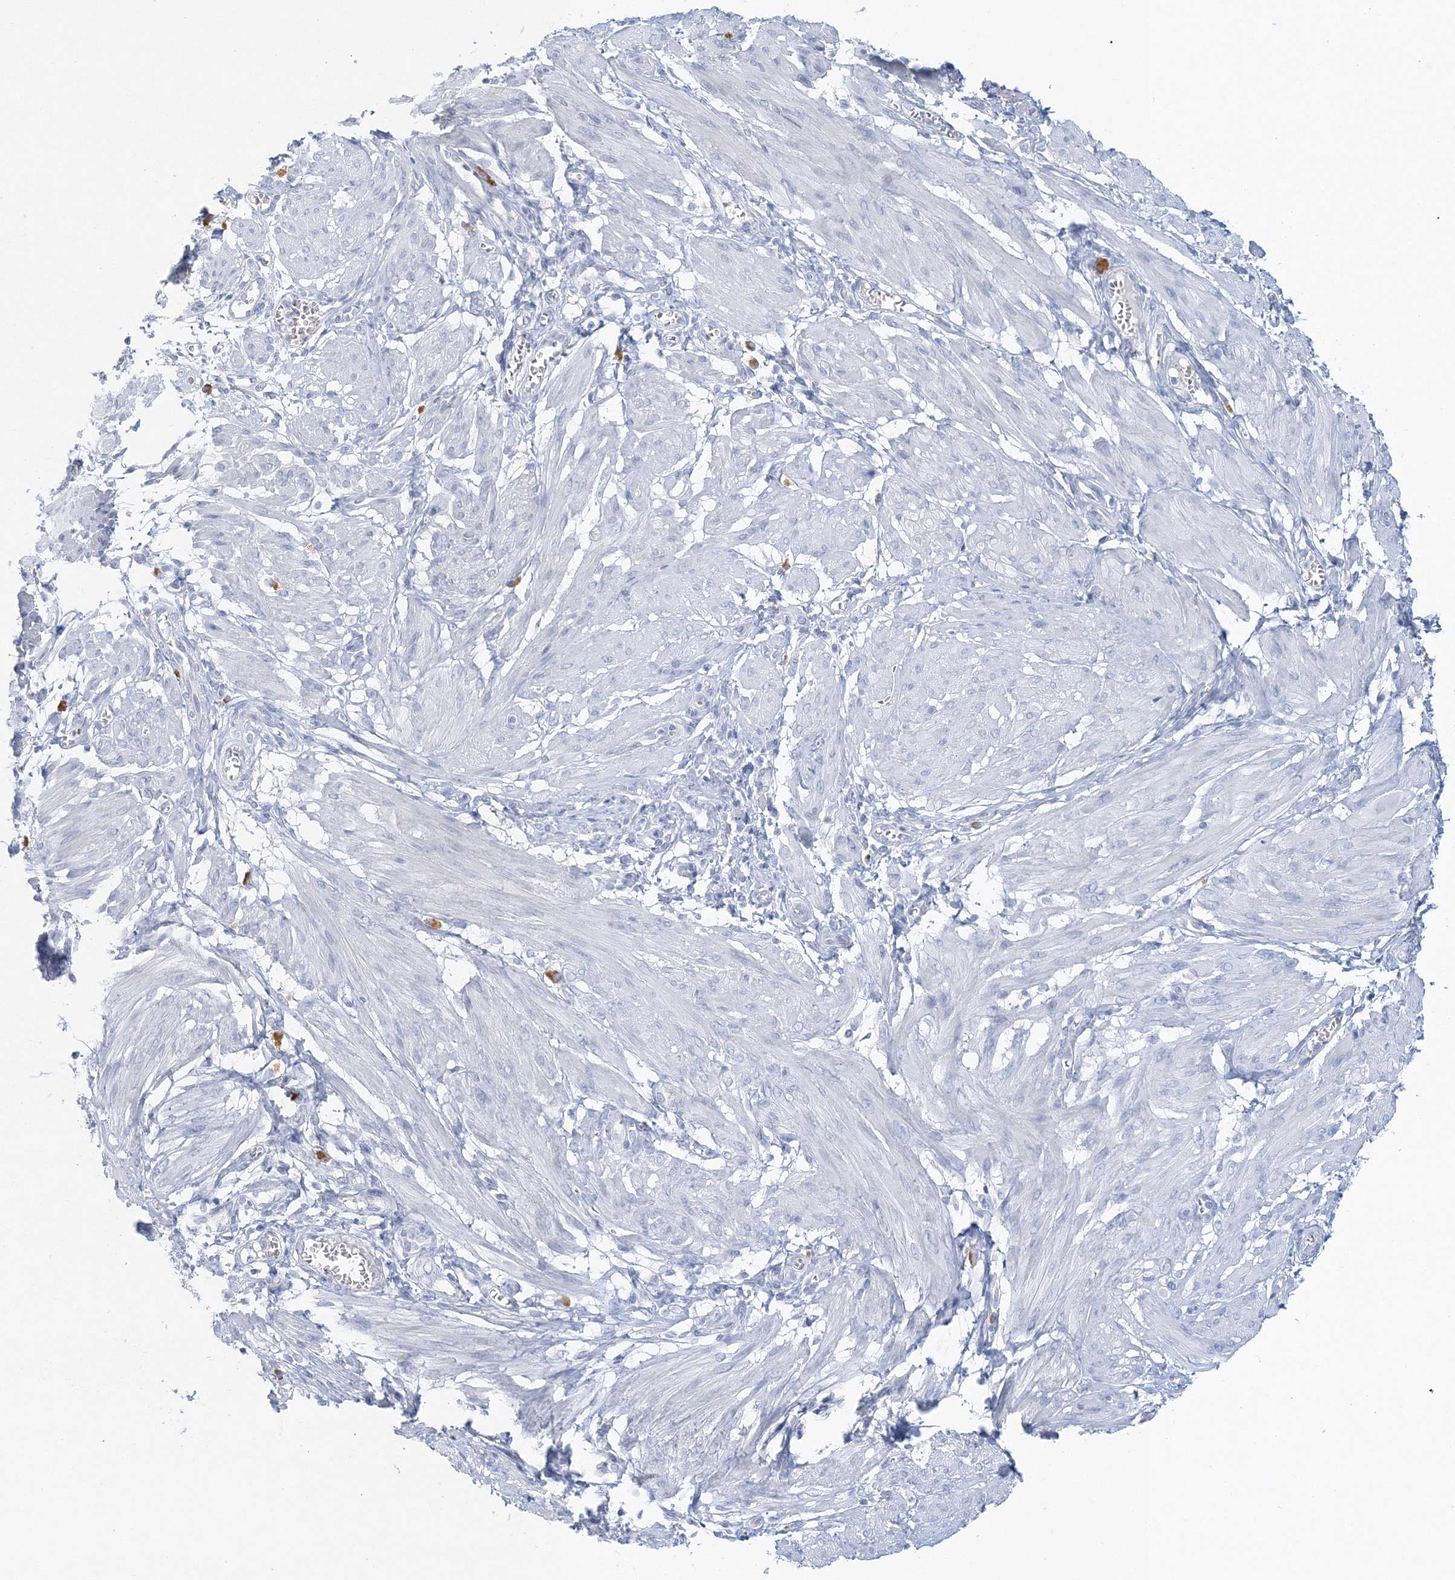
{"staining": {"intensity": "negative", "quantity": "none", "location": "none"}, "tissue": "smooth muscle", "cell_type": "Smooth muscle cells", "image_type": "normal", "snomed": [{"axis": "morphology", "description": "Normal tissue, NOS"}, {"axis": "topography", "description": "Smooth muscle"}], "caption": "There is no significant positivity in smooth muscle cells of smooth muscle. (Stains: DAB immunohistochemistry with hematoxylin counter stain, Microscopy: brightfield microscopy at high magnification).", "gene": "VILL", "patient": {"sex": "female", "age": 39}}